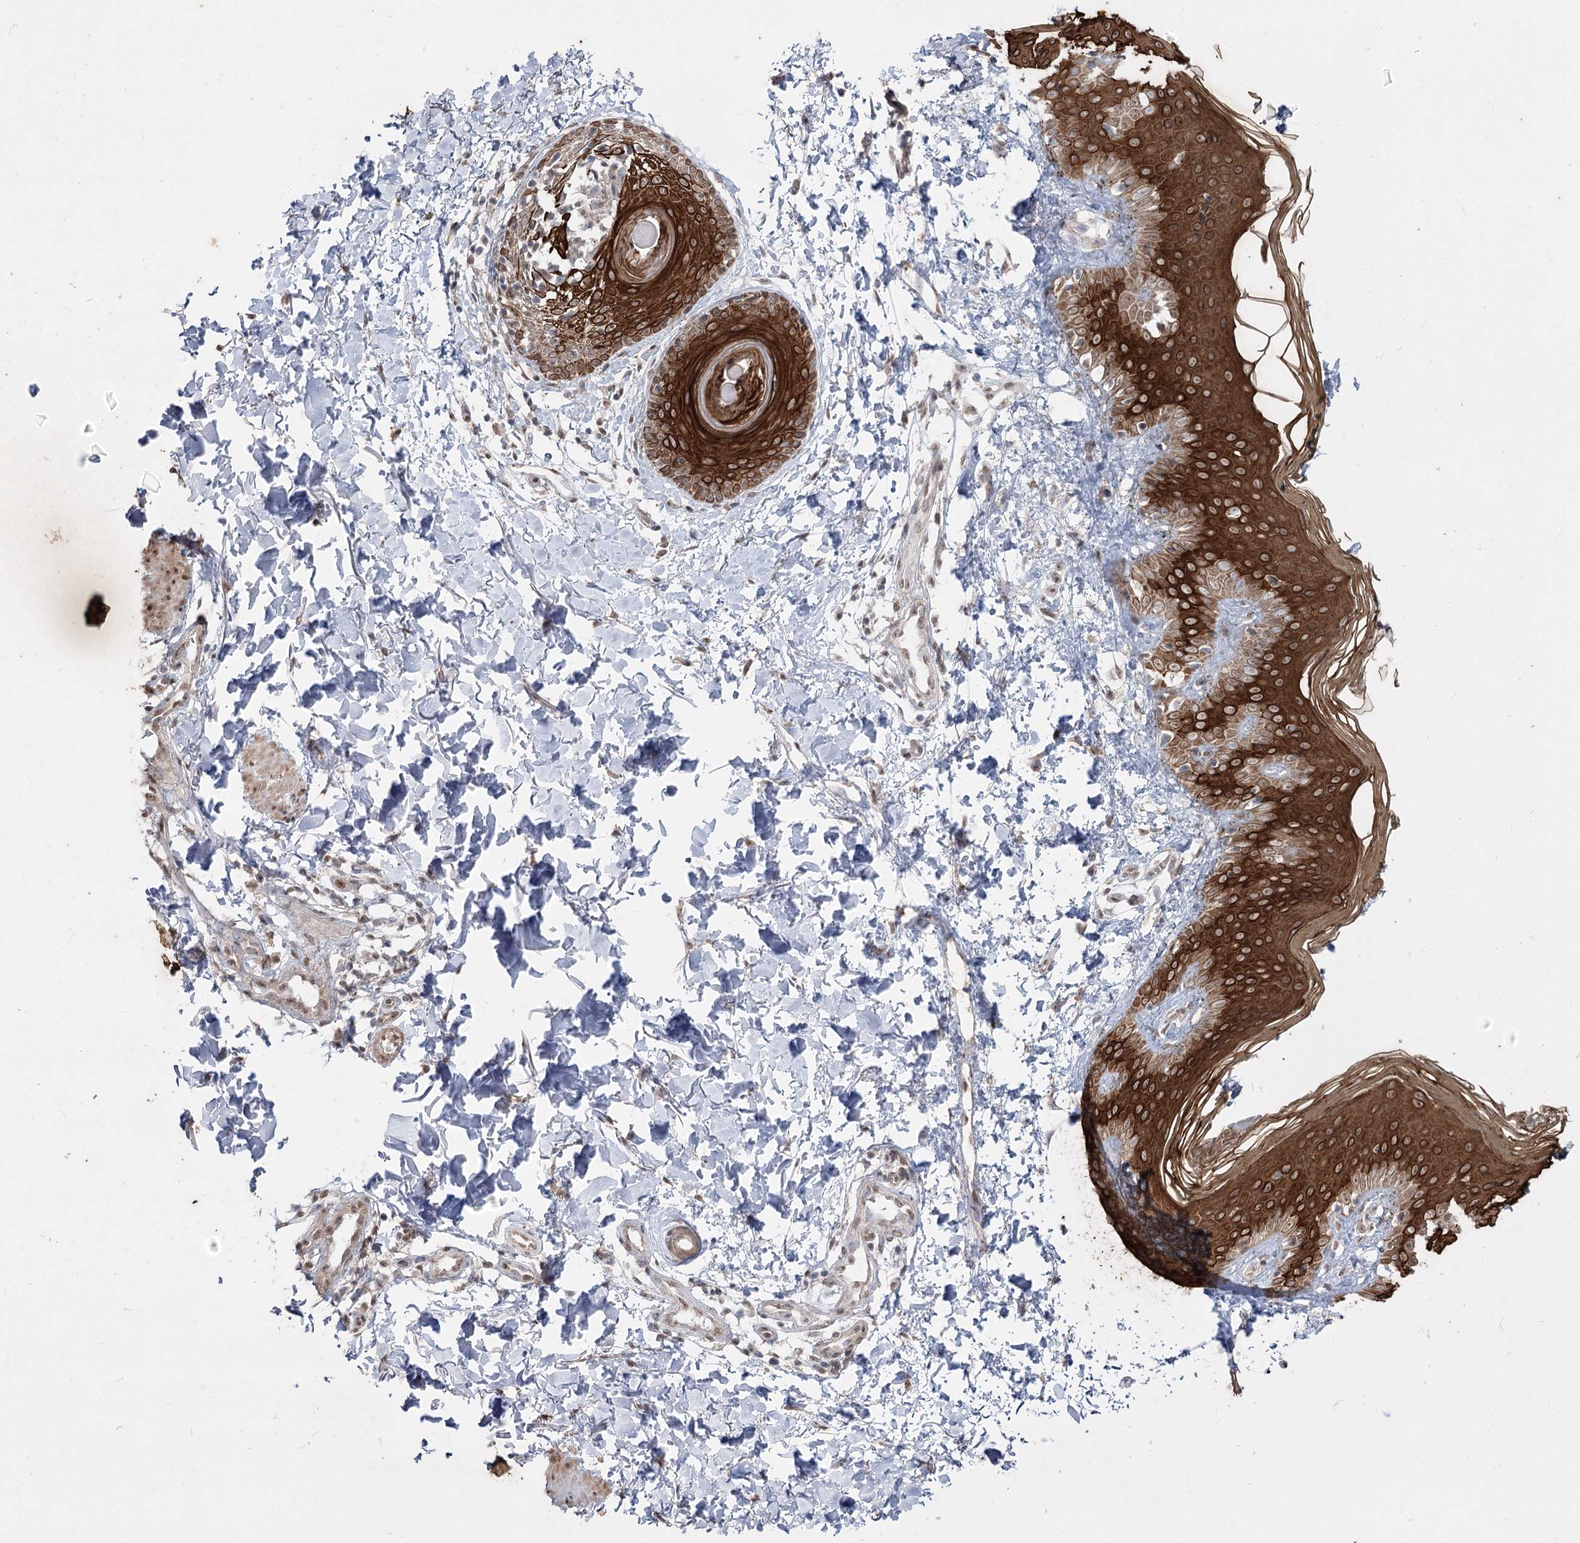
{"staining": {"intensity": "weak", "quantity": ">75%", "location": "cytoplasmic/membranous"}, "tissue": "skin", "cell_type": "Fibroblasts", "image_type": "normal", "snomed": [{"axis": "morphology", "description": "Normal tissue, NOS"}, {"axis": "topography", "description": "Skin"}], "caption": "Immunohistochemistry of normal skin shows low levels of weak cytoplasmic/membranous positivity in approximately >75% of fibroblasts.", "gene": "ZSCAN23", "patient": {"sex": "male", "age": 37}}